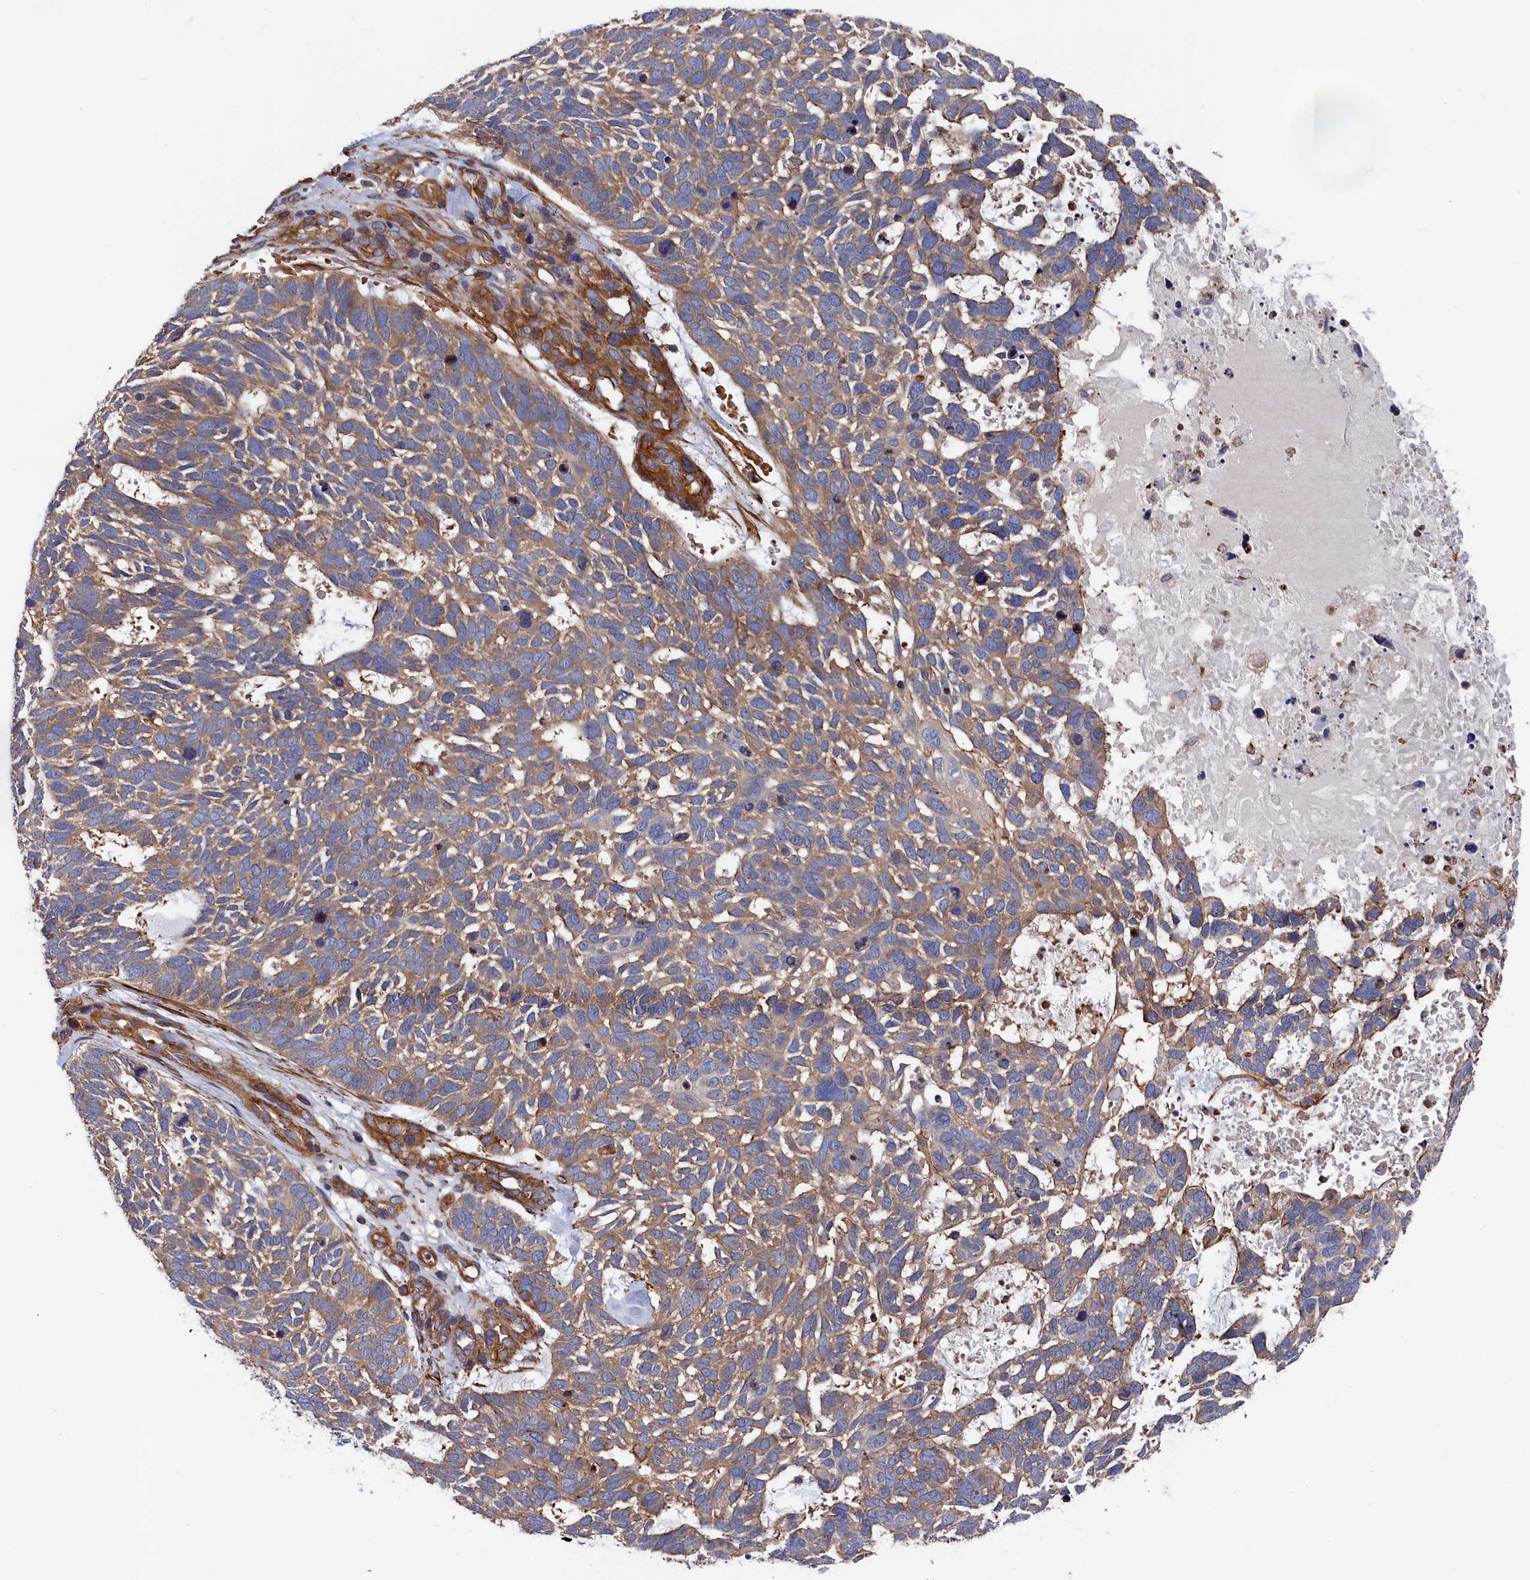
{"staining": {"intensity": "moderate", "quantity": ">75%", "location": "cytoplasmic/membranous"}, "tissue": "skin cancer", "cell_type": "Tumor cells", "image_type": "cancer", "snomed": [{"axis": "morphology", "description": "Basal cell carcinoma"}, {"axis": "topography", "description": "Skin"}], "caption": "A brown stain labels moderate cytoplasmic/membranous staining of a protein in human basal cell carcinoma (skin) tumor cells.", "gene": "LDHD", "patient": {"sex": "male", "age": 88}}